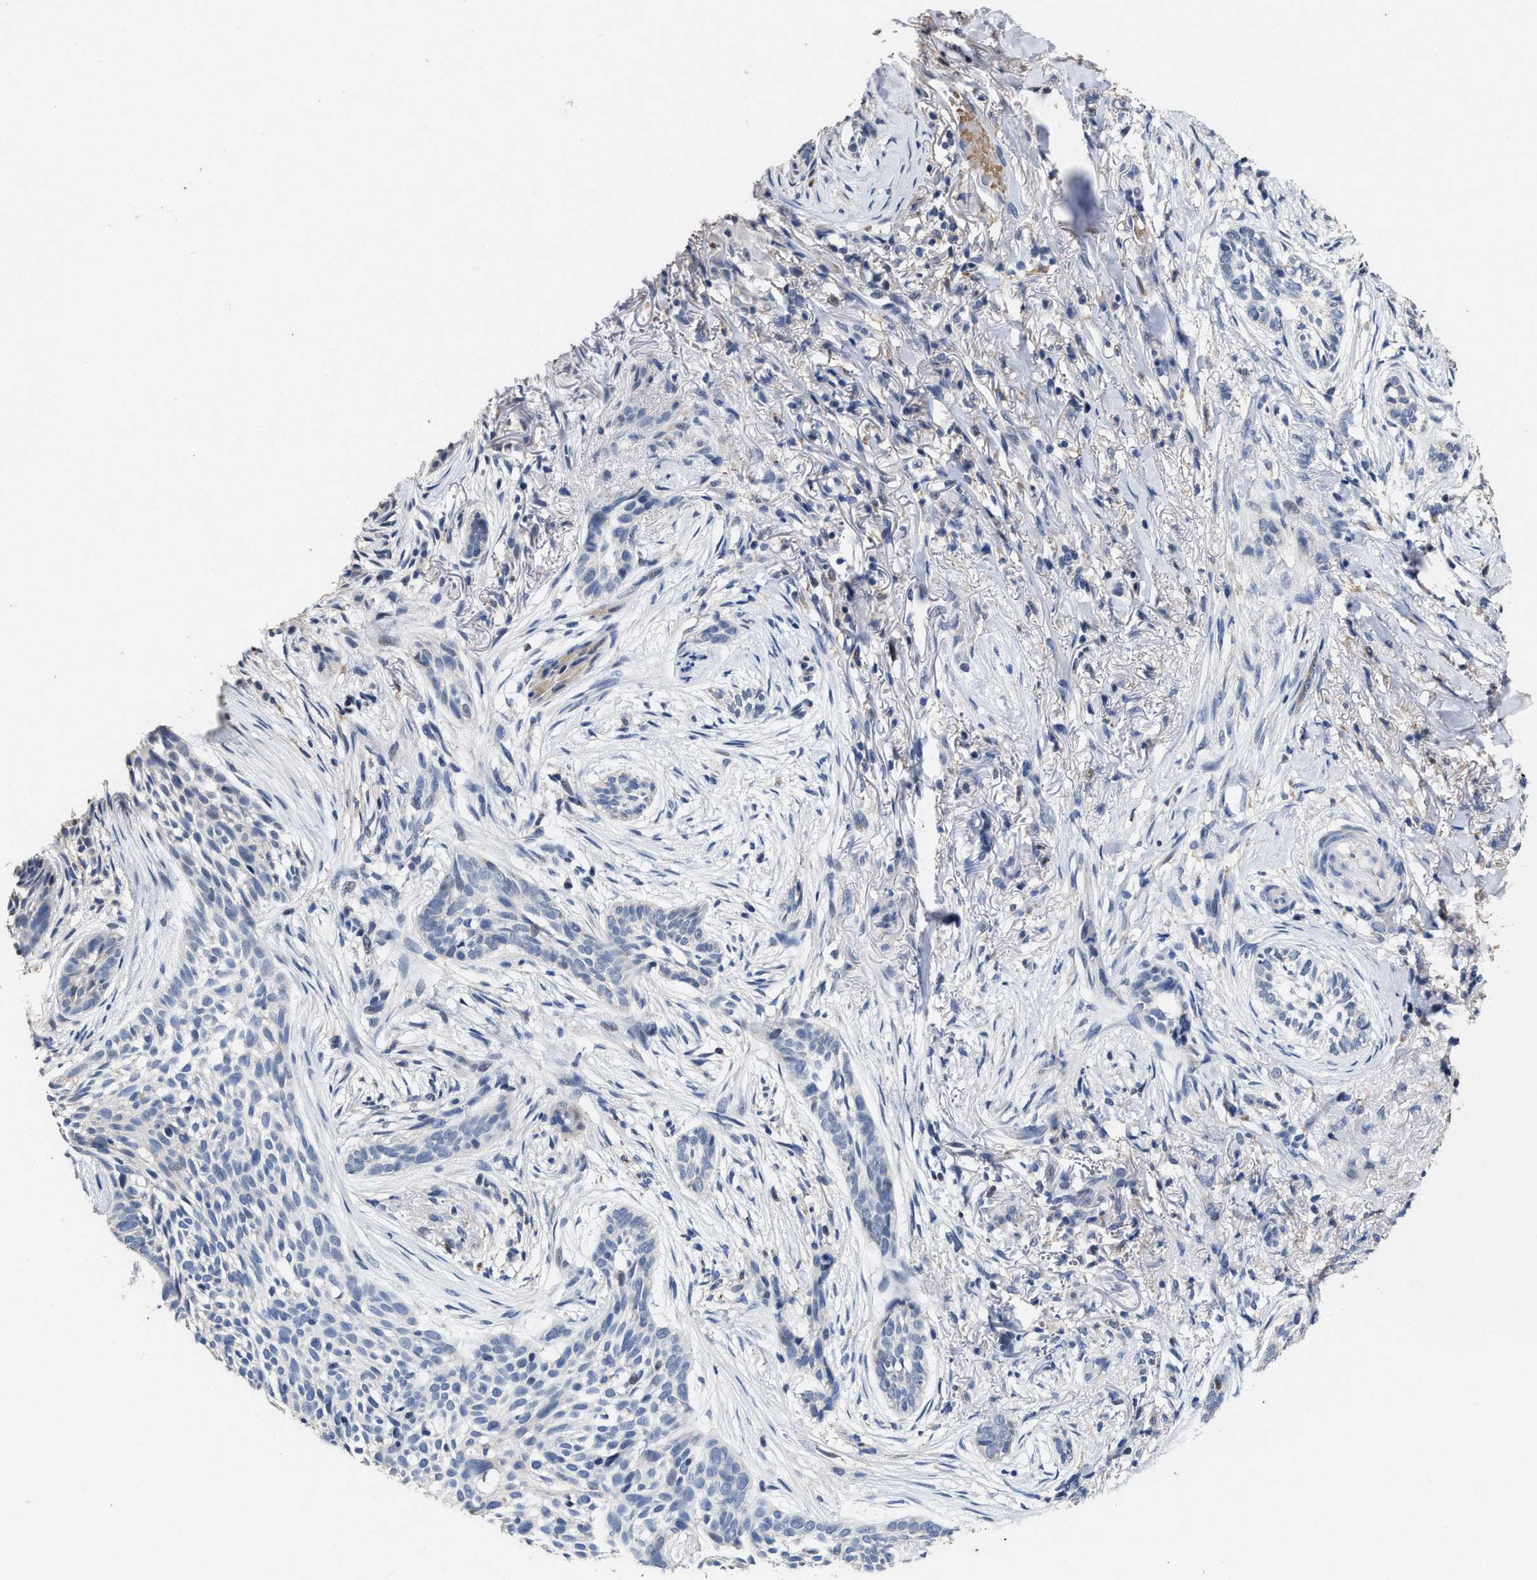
{"staining": {"intensity": "negative", "quantity": "none", "location": "none"}, "tissue": "skin cancer", "cell_type": "Tumor cells", "image_type": "cancer", "snomed": [{"axis": "morphology", "description": "Basal cell carcinoma"}, {"axis": "topography", "description": "Skin"}], "caption": "An image of human skin basal cell carcinoma is negative for staining in tumor cells. (DAB immunohistochemistry (IHC), high magnification).", "gene": "ZFAT", "patient": {"sex": "female", "age": 88}}